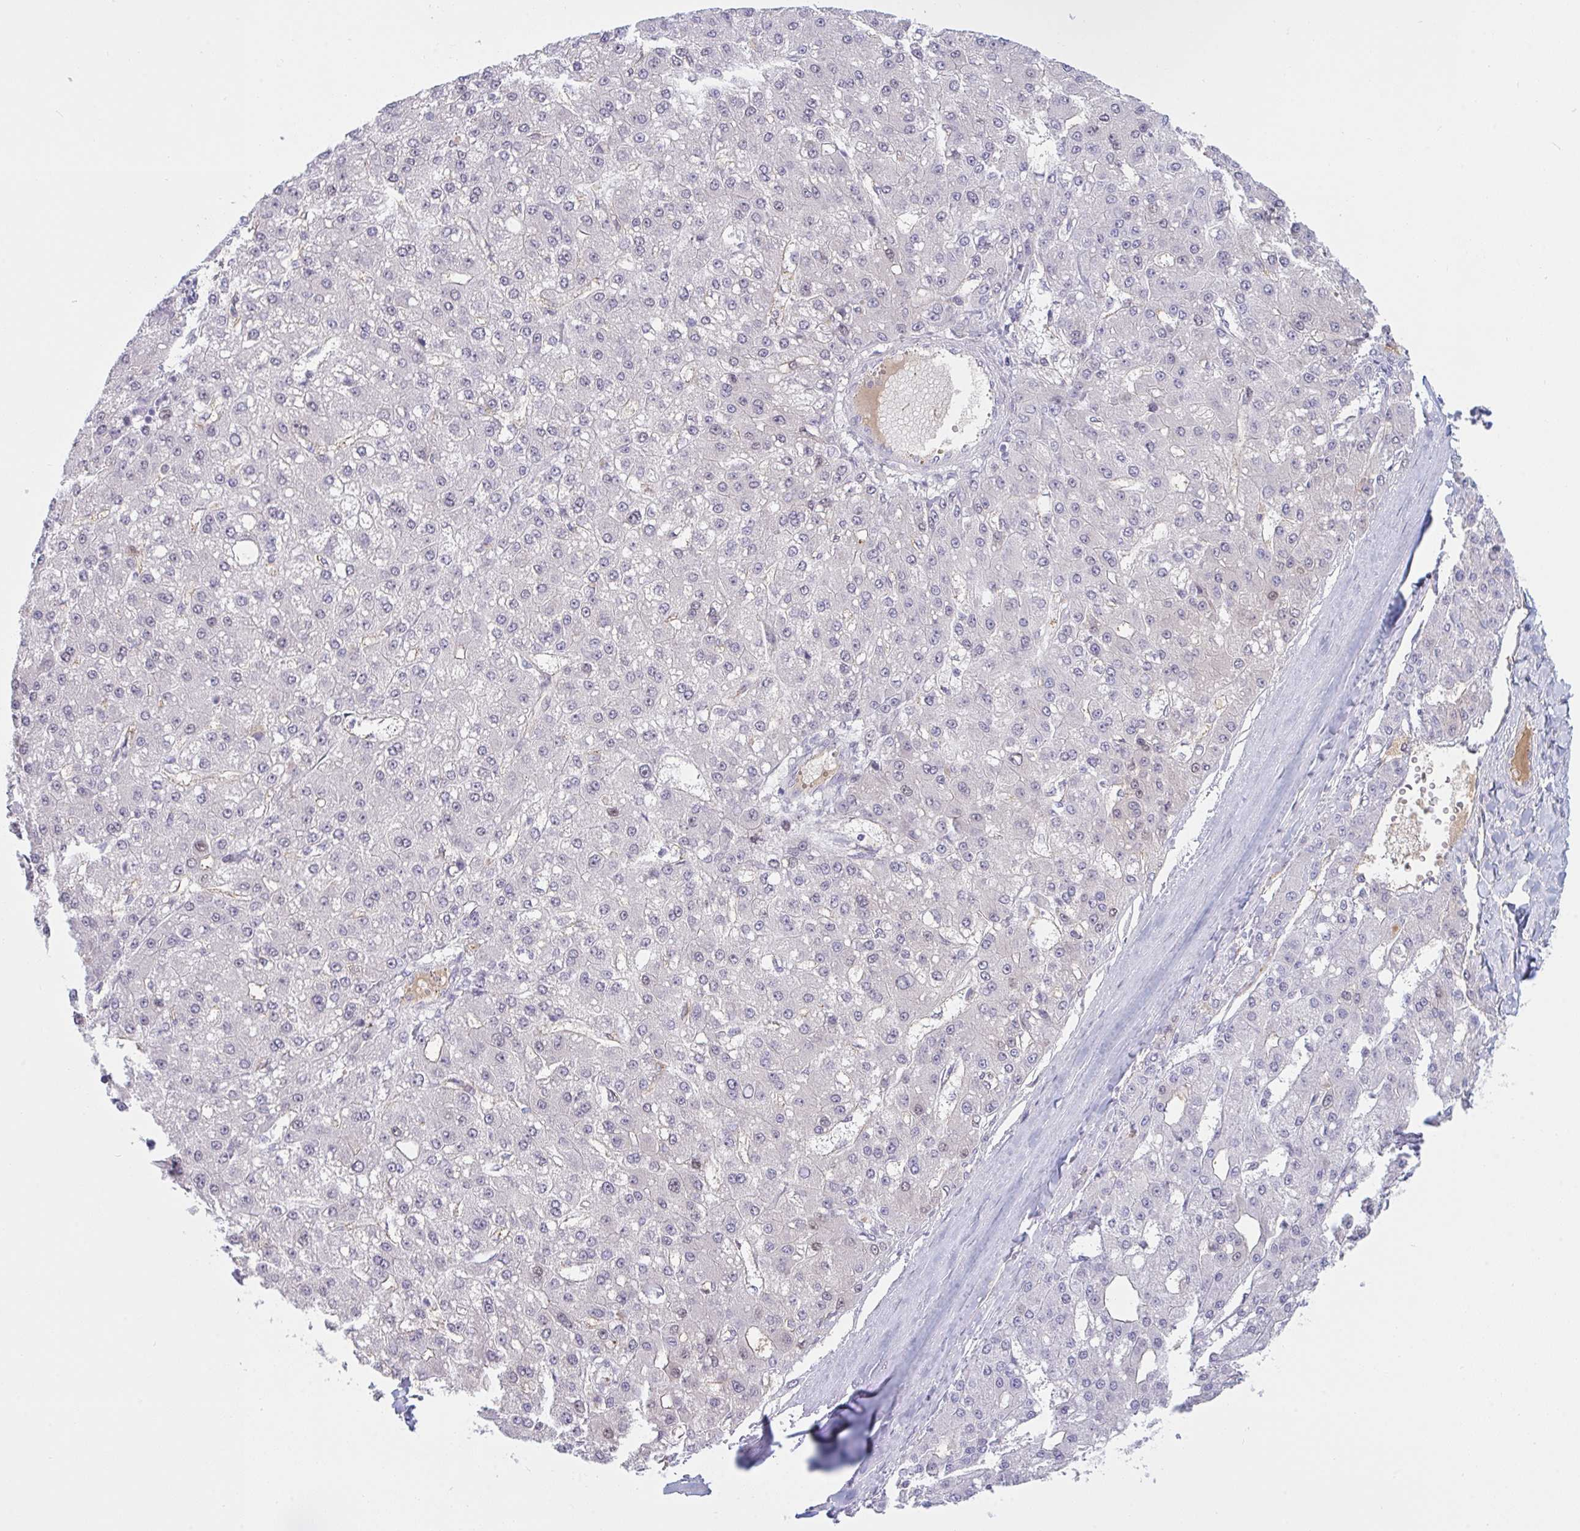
{"staining": {"intensity": "negative", "quantity": "none", "location": "none"}, "tissue": "liver cancer", "cell_type": "Tumor cells", "image_type": "cancer", "snomed": [{"axis": "morphology", "description": "Carcinoma, Hepatocellular, NOS"}, {"axis": "topography", "description": "Liver"}], "caption": "This is an immunohistochemistry (IHC) micrograph of liver cancer. There is no staining in tumor cells.", "gene": "DSCAML1", "patient": {"sex": "male", "age": 67}}